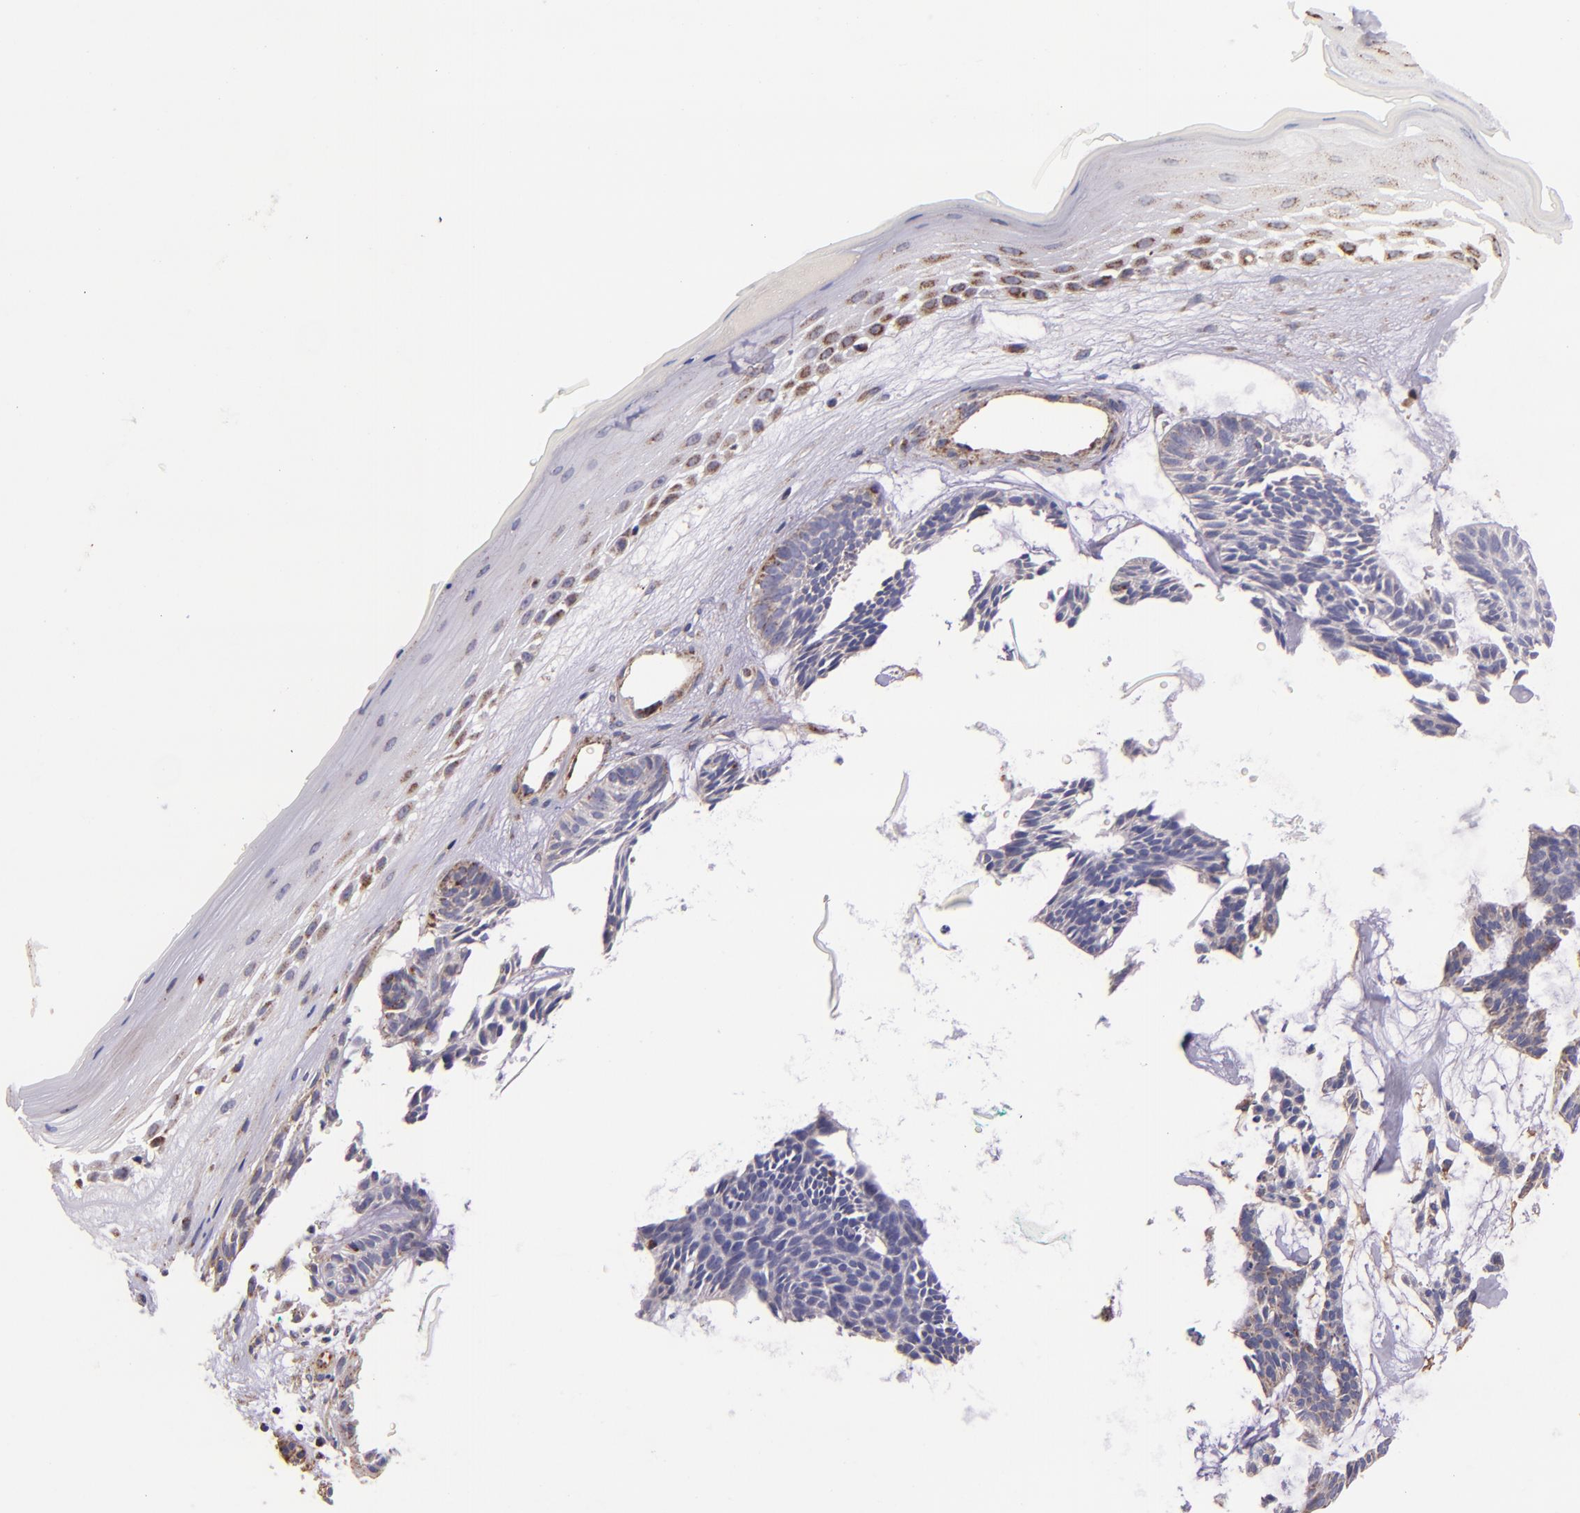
{"staining": {"intensity": "moderate", "quantity": "<25%", "location": "cytoplasmic/membranous"}, "tissue": "skin cancer", "cell_type": "Tumor cells", "image_type": "cancer", "snomed": [{"axis": "morphology", "description": "Basal cell carcinoma"}, {"axis": "topography", "description": "Skin"}], "caption": "Human basal cell carcinoma (skin) stained with a protein marker exhibits moderate staining in tumor cells.", "gene": "IDH3G", "patient": {"sex": "male", "age": 75}}